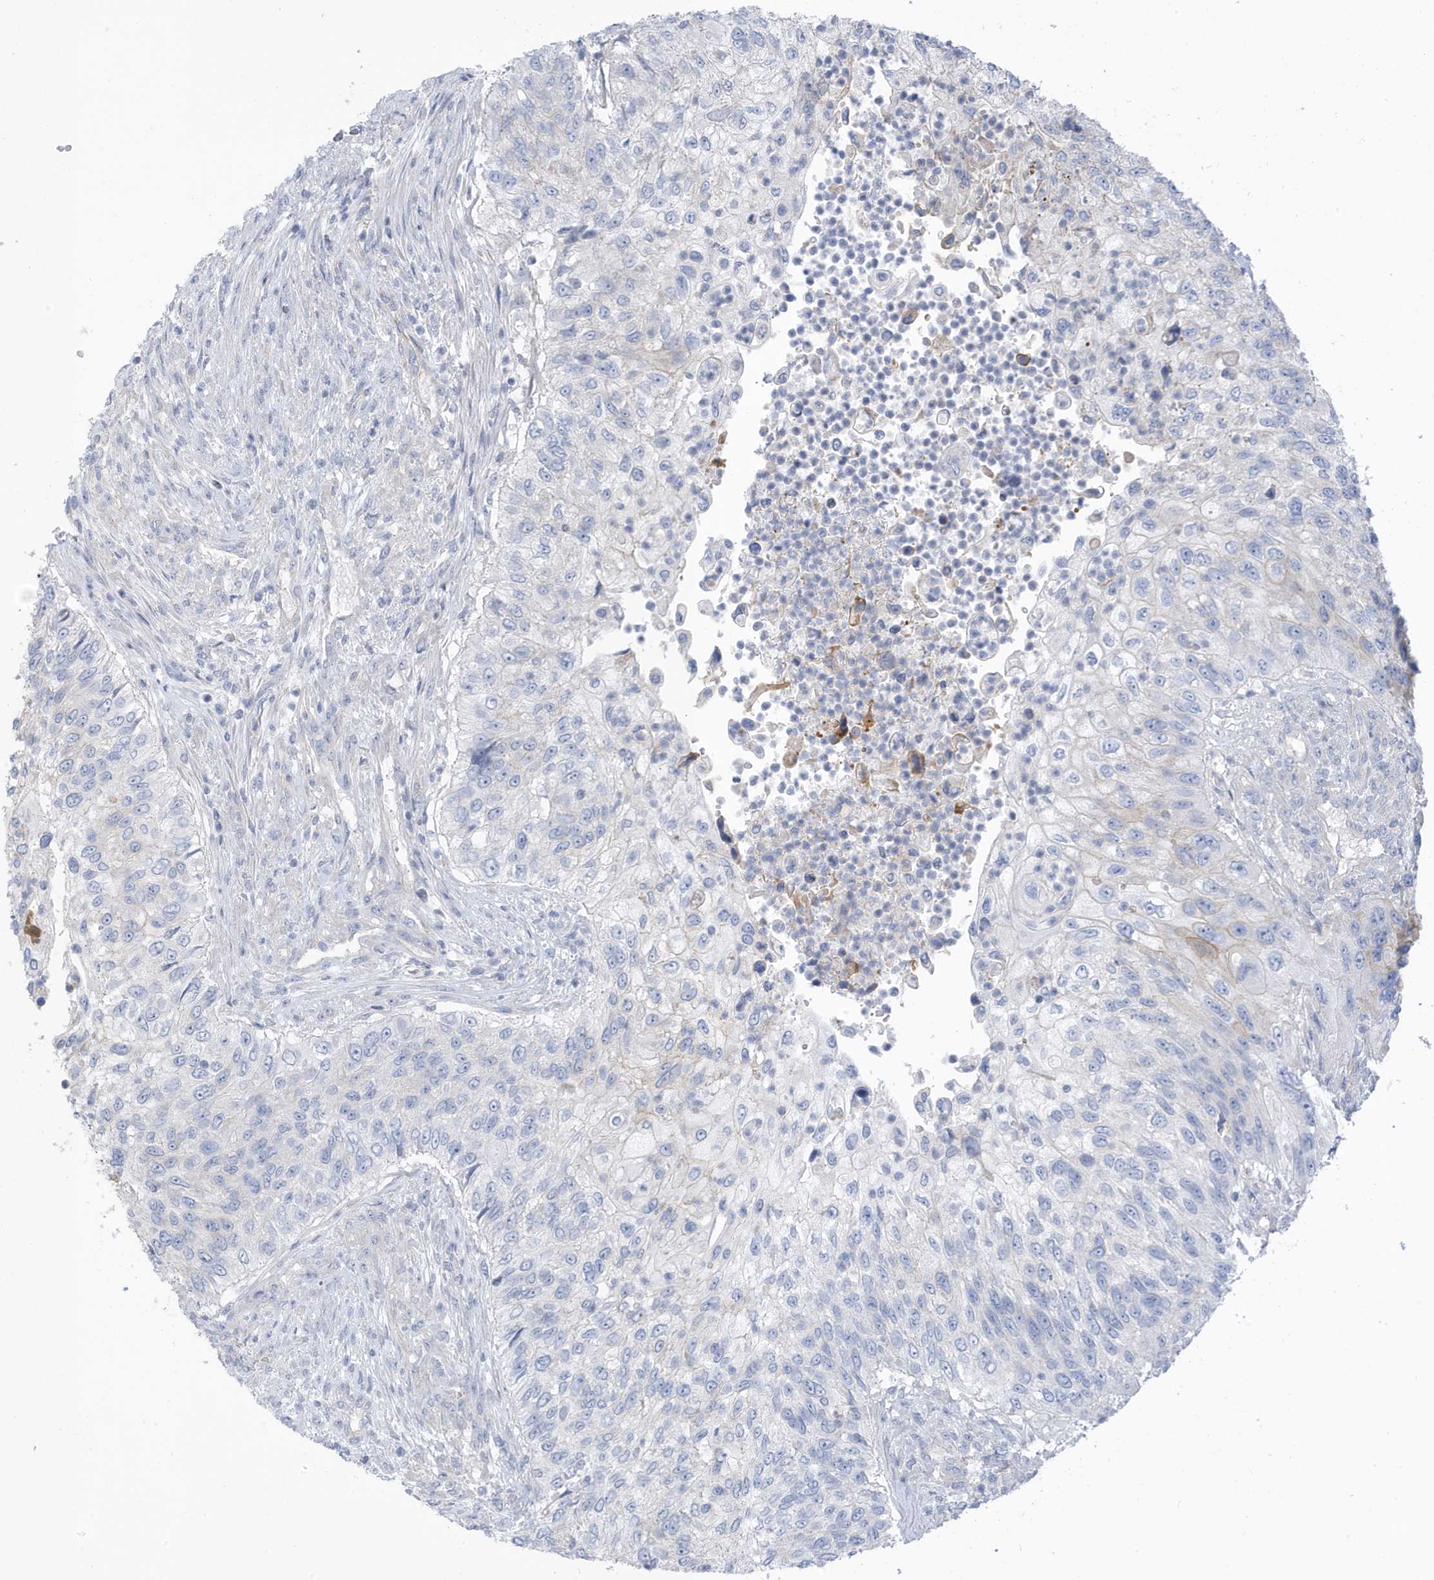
{"staining": {"intensity": "negative", "quantity": "none", "location": "none"}, "tissue": "urothelial cancer", "cell_type": "Tumor cells", "image_type": "cancer", "snomed": [{"axis": "morphology", "description": "Urothelial carcinoma, High grade"}, {"axis": "topography", "description": "Urinary bladder"}], "caption": "High magnification brightfield microscopy of urothelial cancer stained with DAB (brown) and counterstained with hematoxylin (blue): tumor cells show no significant positivity.", "gene": "ATP13A5", "patient": {"sex": "female", "age": 60}}